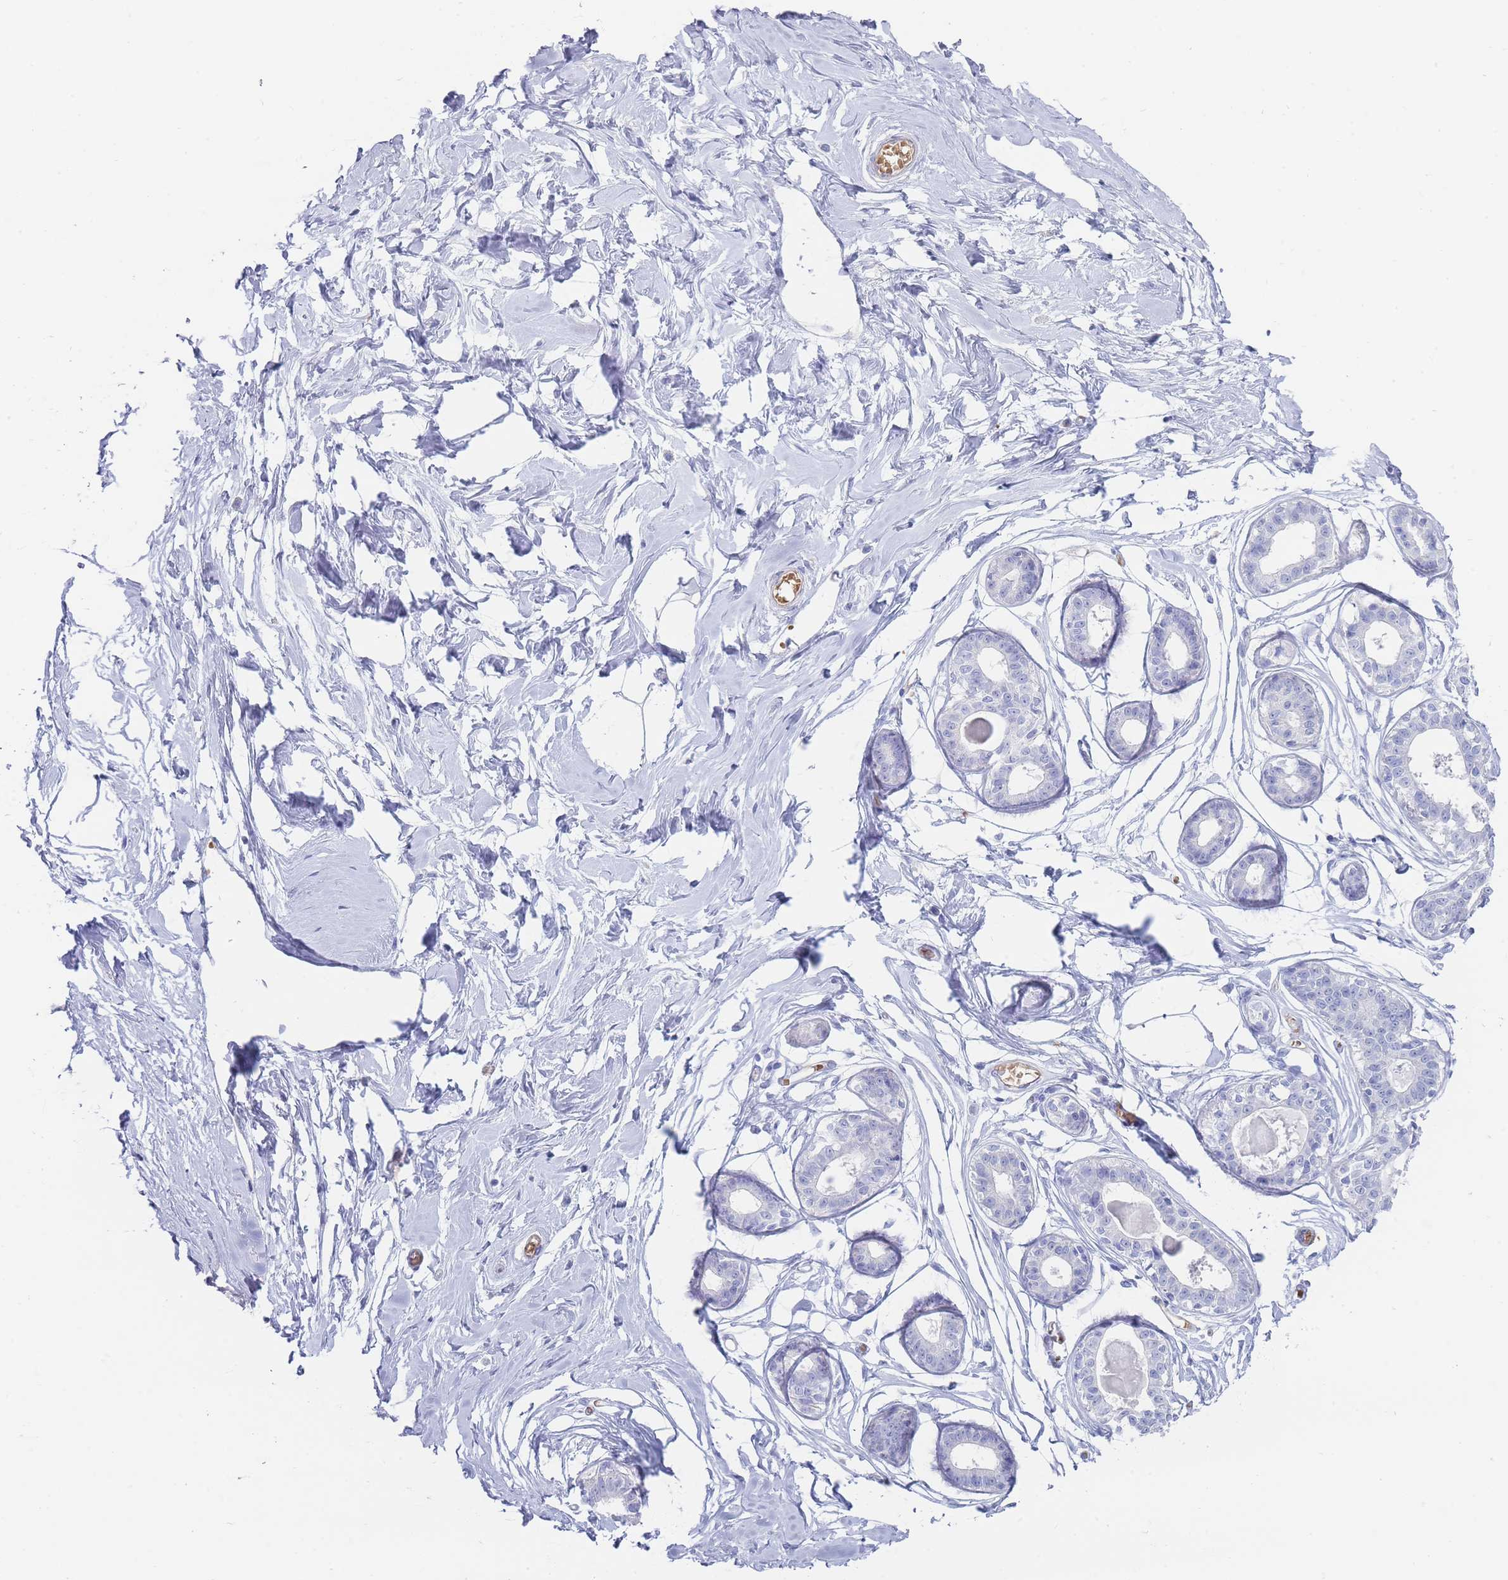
{"staining": {"intensity": "negative", "quantity": "none", "location": "none"}, "tissue": "breast", "cell_type": "Adipocytes", "image_type": "normal", "snomed": [{"axis": "morphology", "description": "Normal tissue, NOS"}, {"axis": "topography", "description": "Breast"}], "caption": "Histopathology image shows no protein staining in adipocytes of normal breast. (Brightfield microscopy of DAB (3,3'-diaminobenzidine) immunohistochemistry (IHC) at high magnification).", "gene": "ENSG00000284931", "patient": {"sex": "female", "age": 45}}